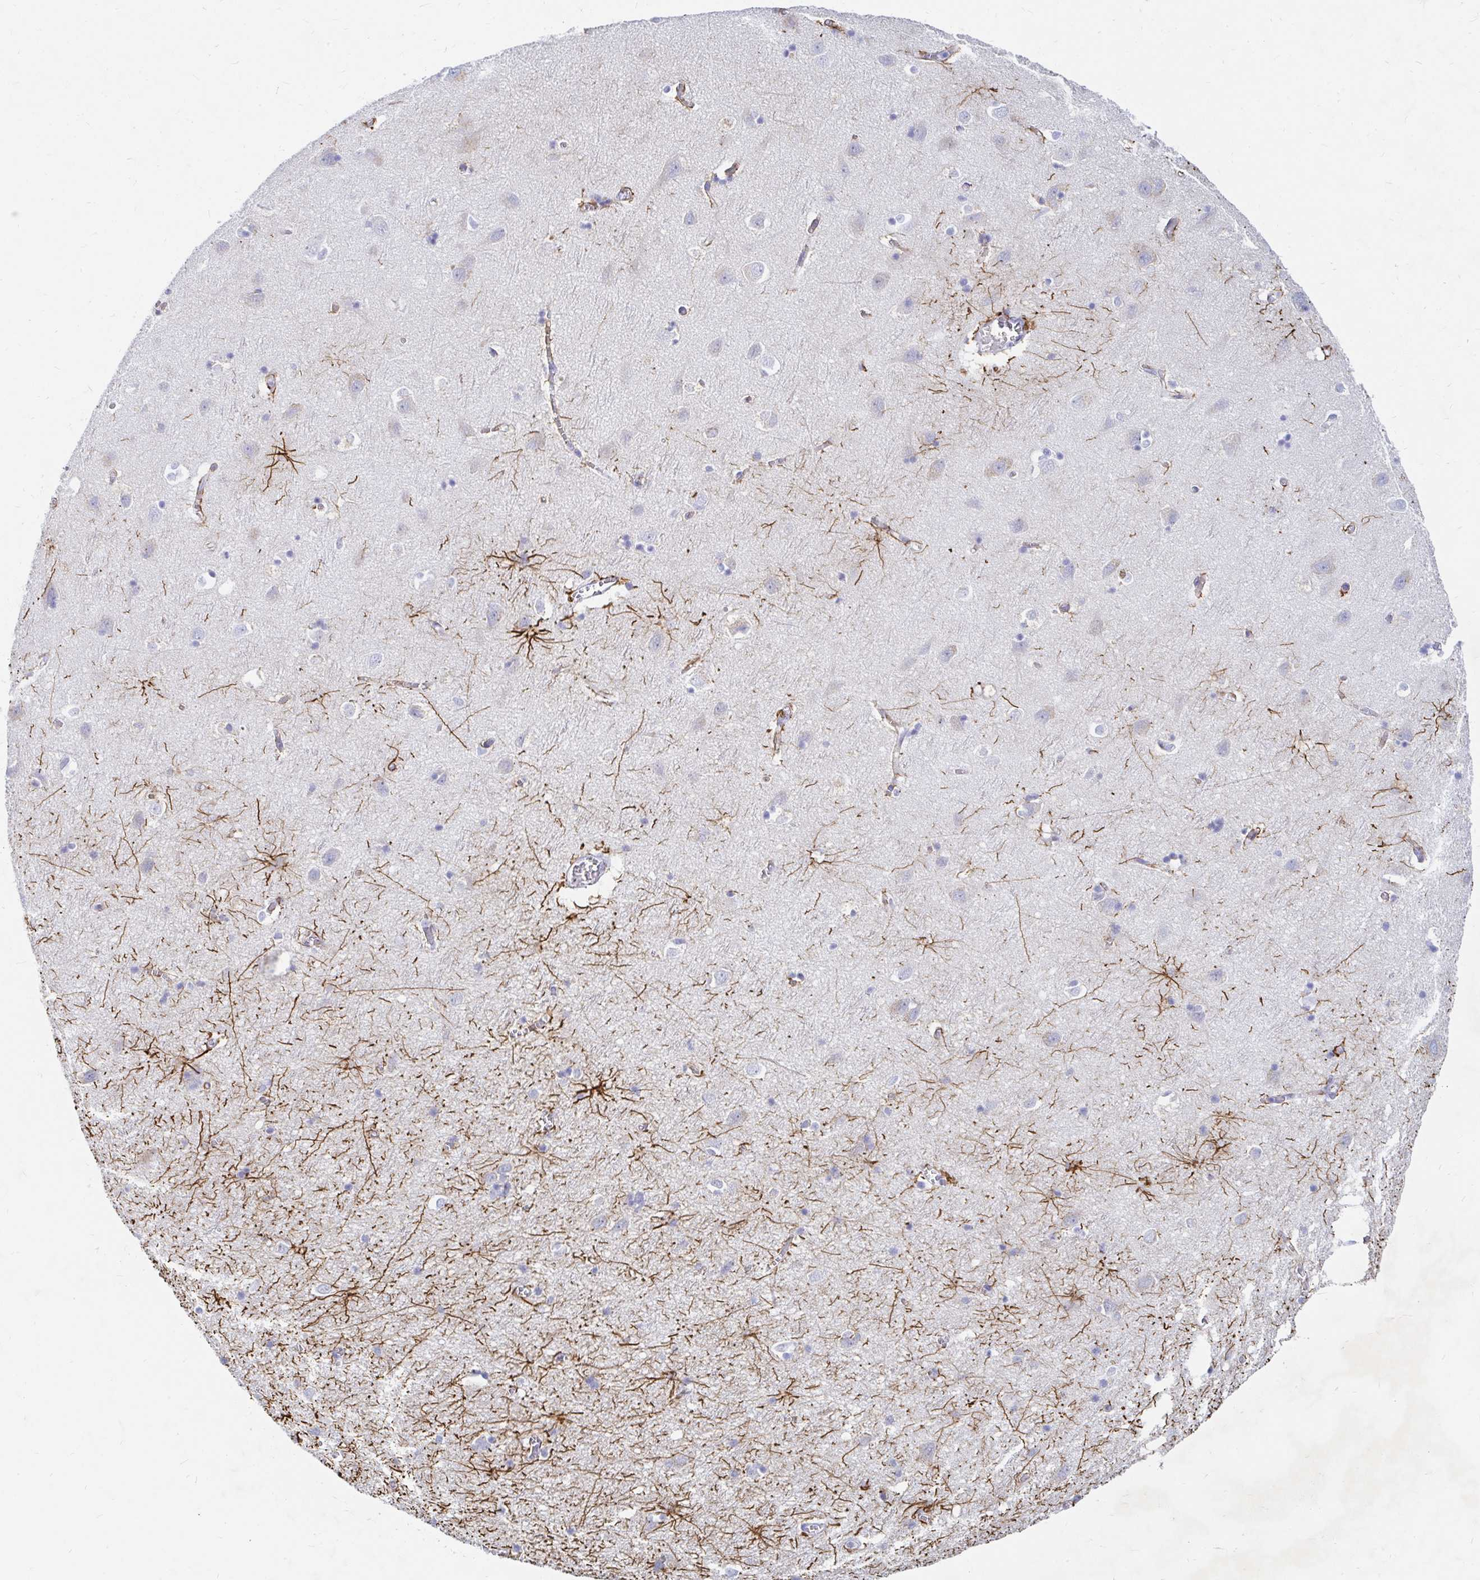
{"staining": {"intensity": "negative", "quantity": "none", "location": "none"}, "tissue": "cerebral cortex", "cell_type": "Endothelial cells", "image_type": "normal", "snomed": [{"axis": "morphology", "description": "Normal tissue, NOS"}, {"axis": "topography", "description": "Cerebral cortex"}], "caption": "High power microscopy photomicrograph of an immunohistochemistry histopathology image of benign cerebral cortex, revealing no significant staining in endothelial cells.", "gene": "NR2E1", "patient": {"sex": "male", "age": 70}}